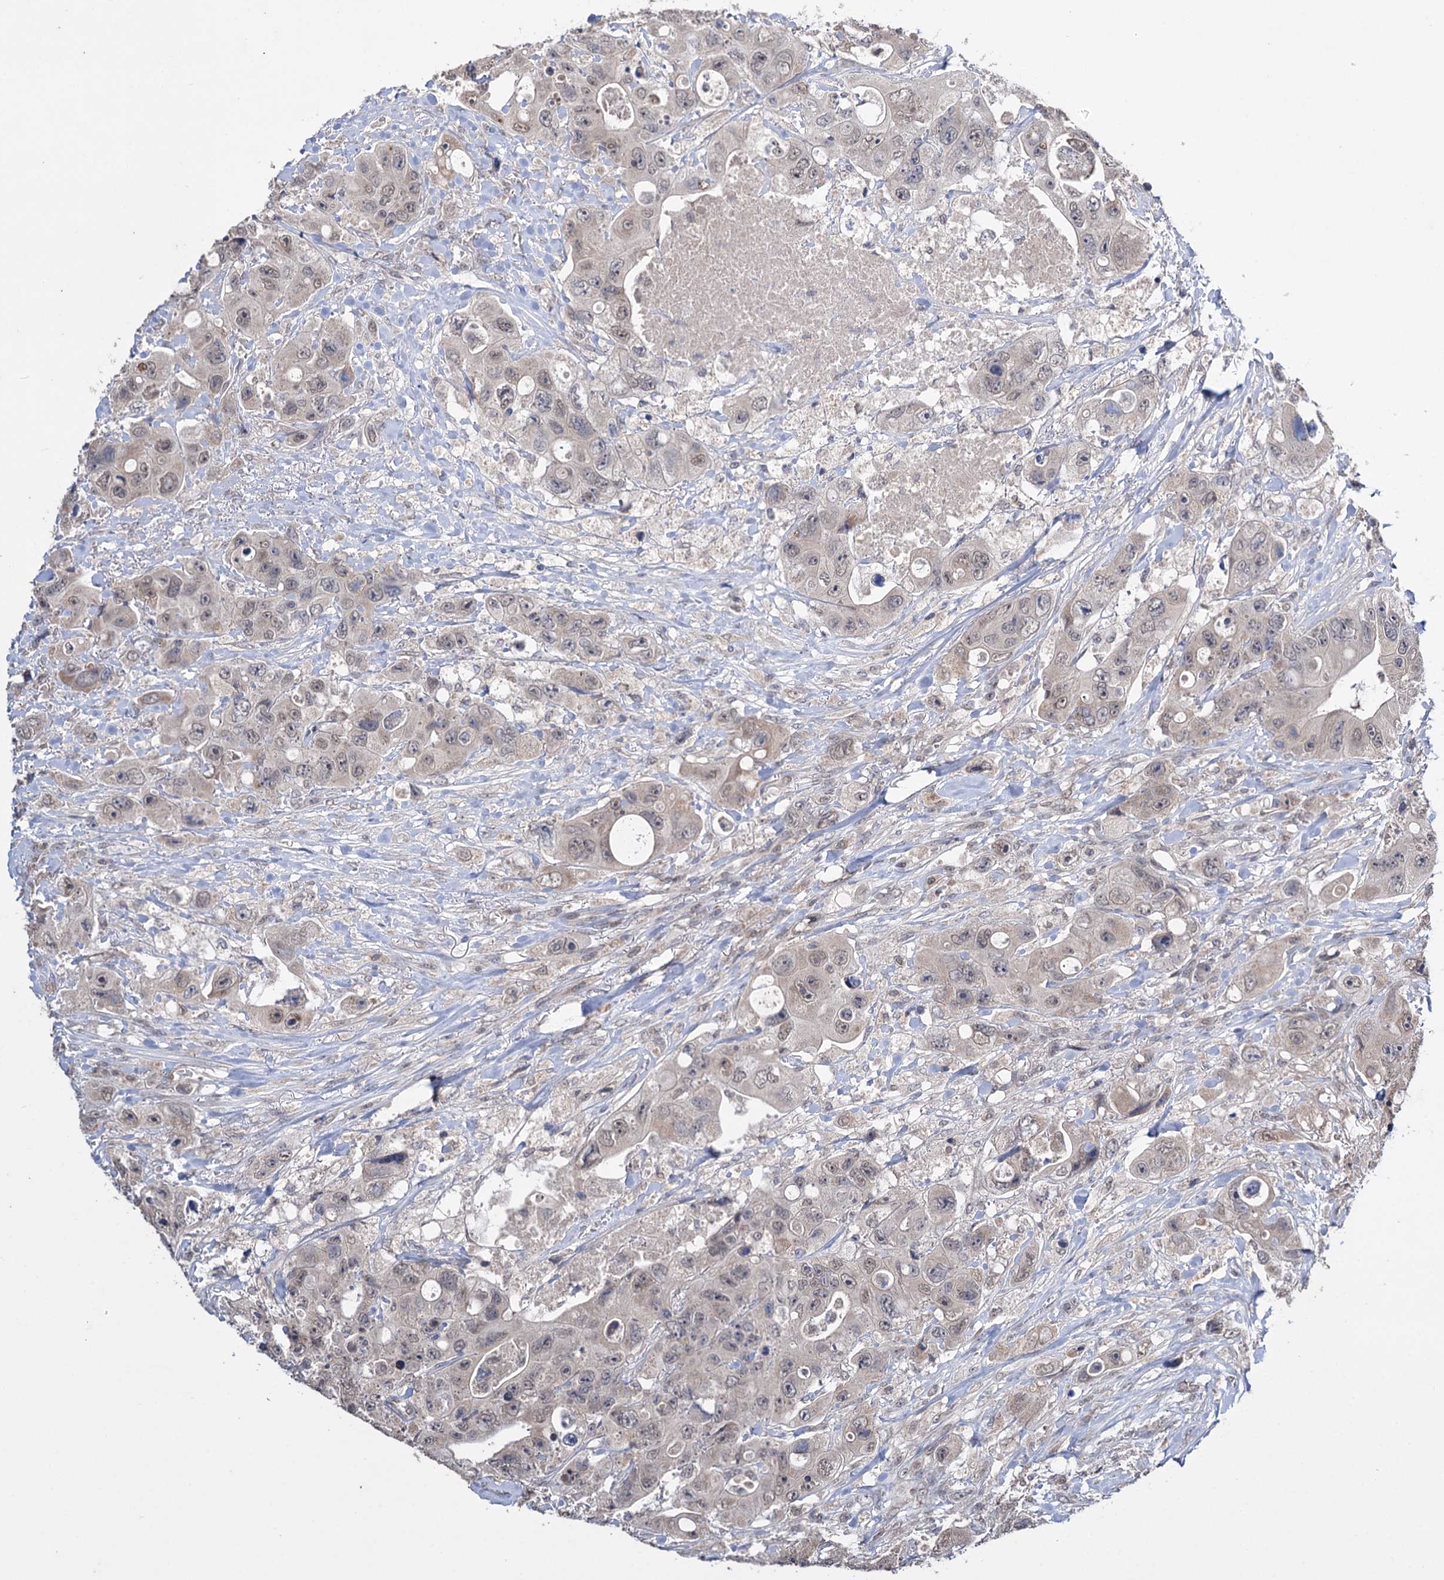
{"staining": {"intensity": "weak", "quantity": ">75%", "location": "nuclear"}, "tissue": "colorectal cancer", "cell_type": "Tumor cells", "image_type": "cancer", "snomed": [{"axis": "morphology", "description": "Adenocarcinoma, NOS"}, {"axis": "topography", "description": "Colon"}], "caption": "Immunohistochemistry (IHC) photomicrograph of neoplastic tissue: colorectal cancer (adenocarcinoma) stained using IHC demonstrates low levels of weak protein expression localized specifically in the nuclear of tumor cells, appearing as a nuclear brown color.", "gene": "CLPB", "patient": {"sex": "female", "age": 46}}